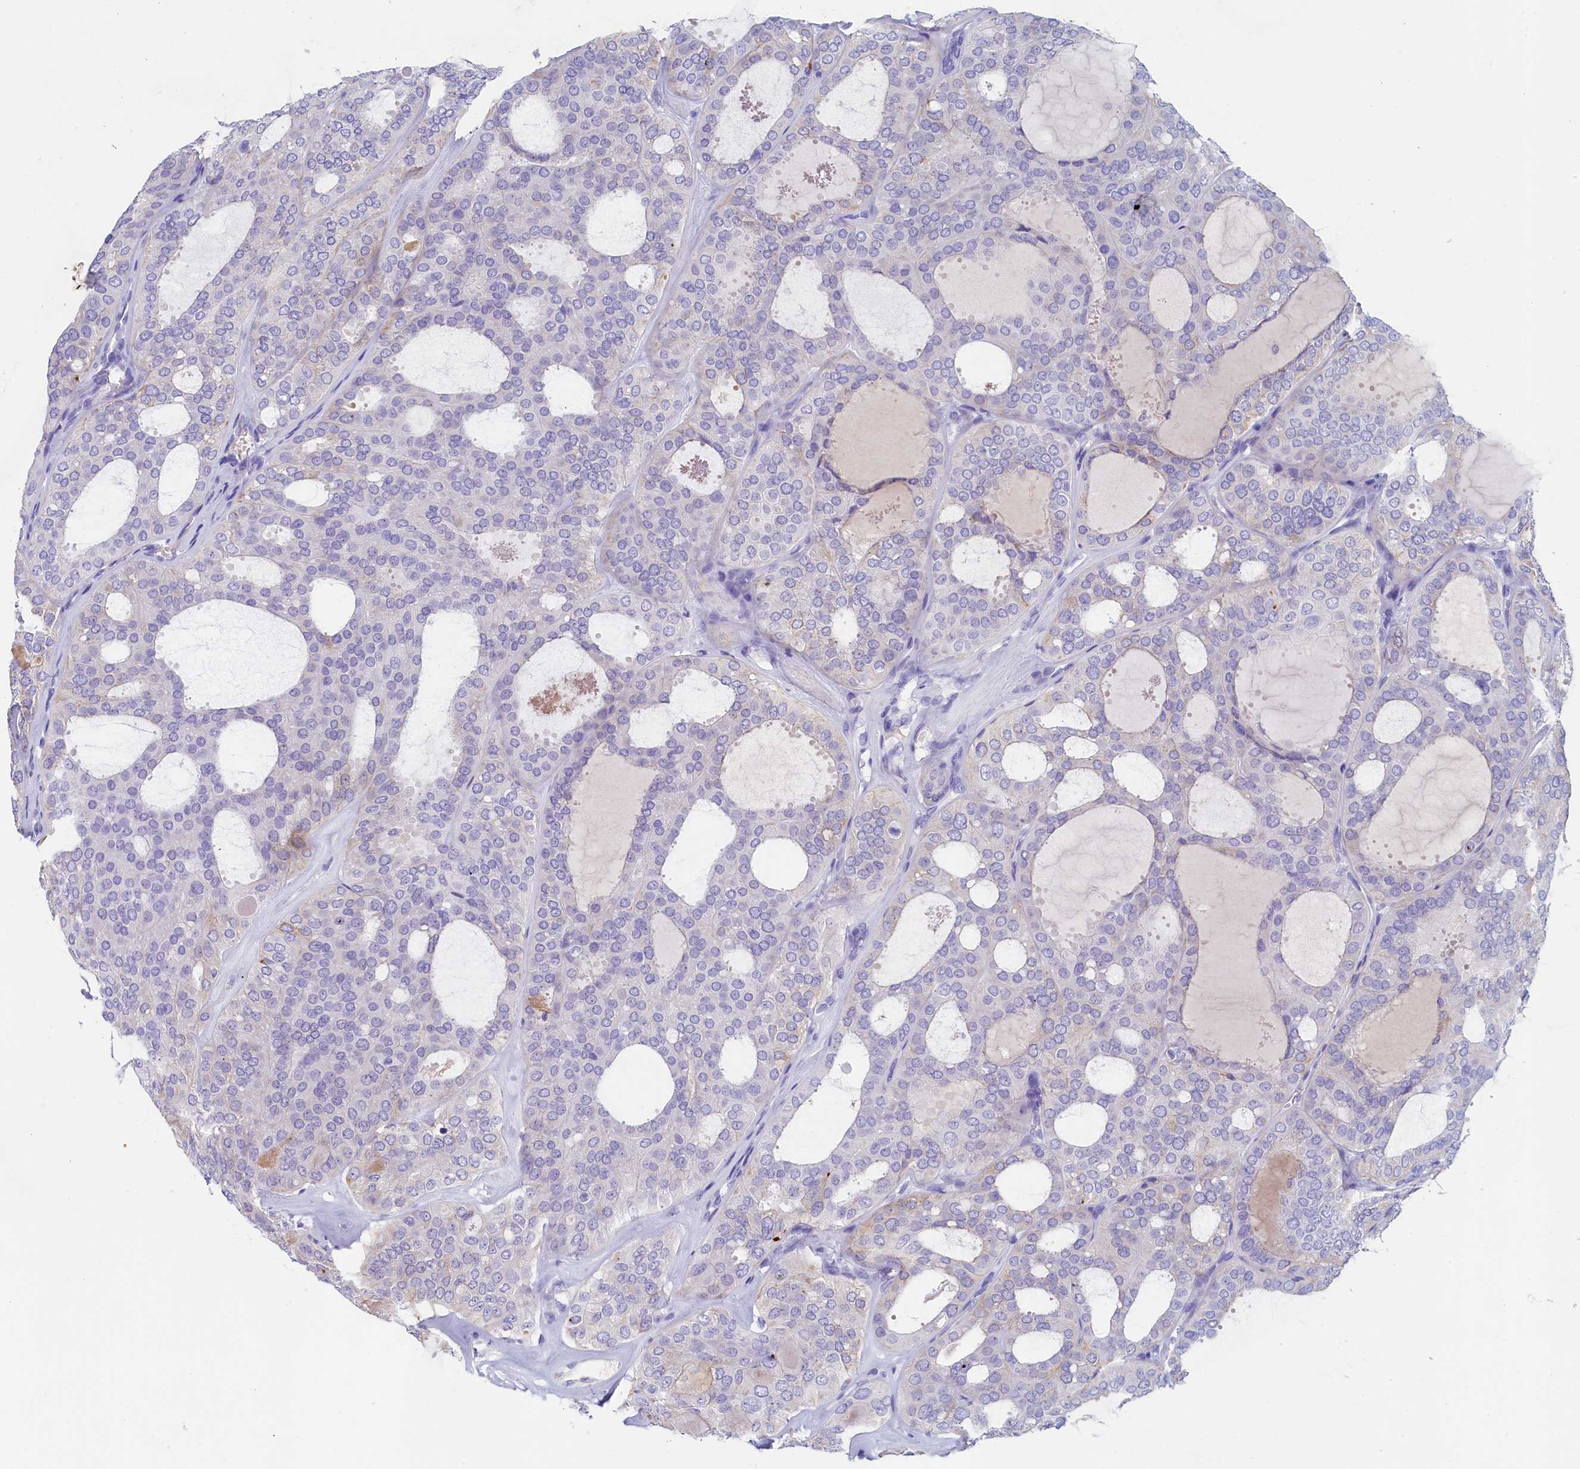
{"staining": {"intensity": "weak", "quantity": "<25%", "location": "cytoplasmic/membranous"}, "tissue": "thyroid cancer", "cell_type": "Tumor cells", "image_type": "cancer", "snomed": [{"axis": "morphology", "description": "Follicular adenoma carcinoma, NOS"}, {"axis": "topography", "description": "Thyroid gland"}], "caption": "Immunohistochemistry histopathology image of neoplastic tissue: human thyroid cancer stained with DAB (3,3'-diaminobenzidine) displays no significant protein staining in tumor cells.", "gene": "GUCA1C", "patient": {"sex": "male", "age": 75}}